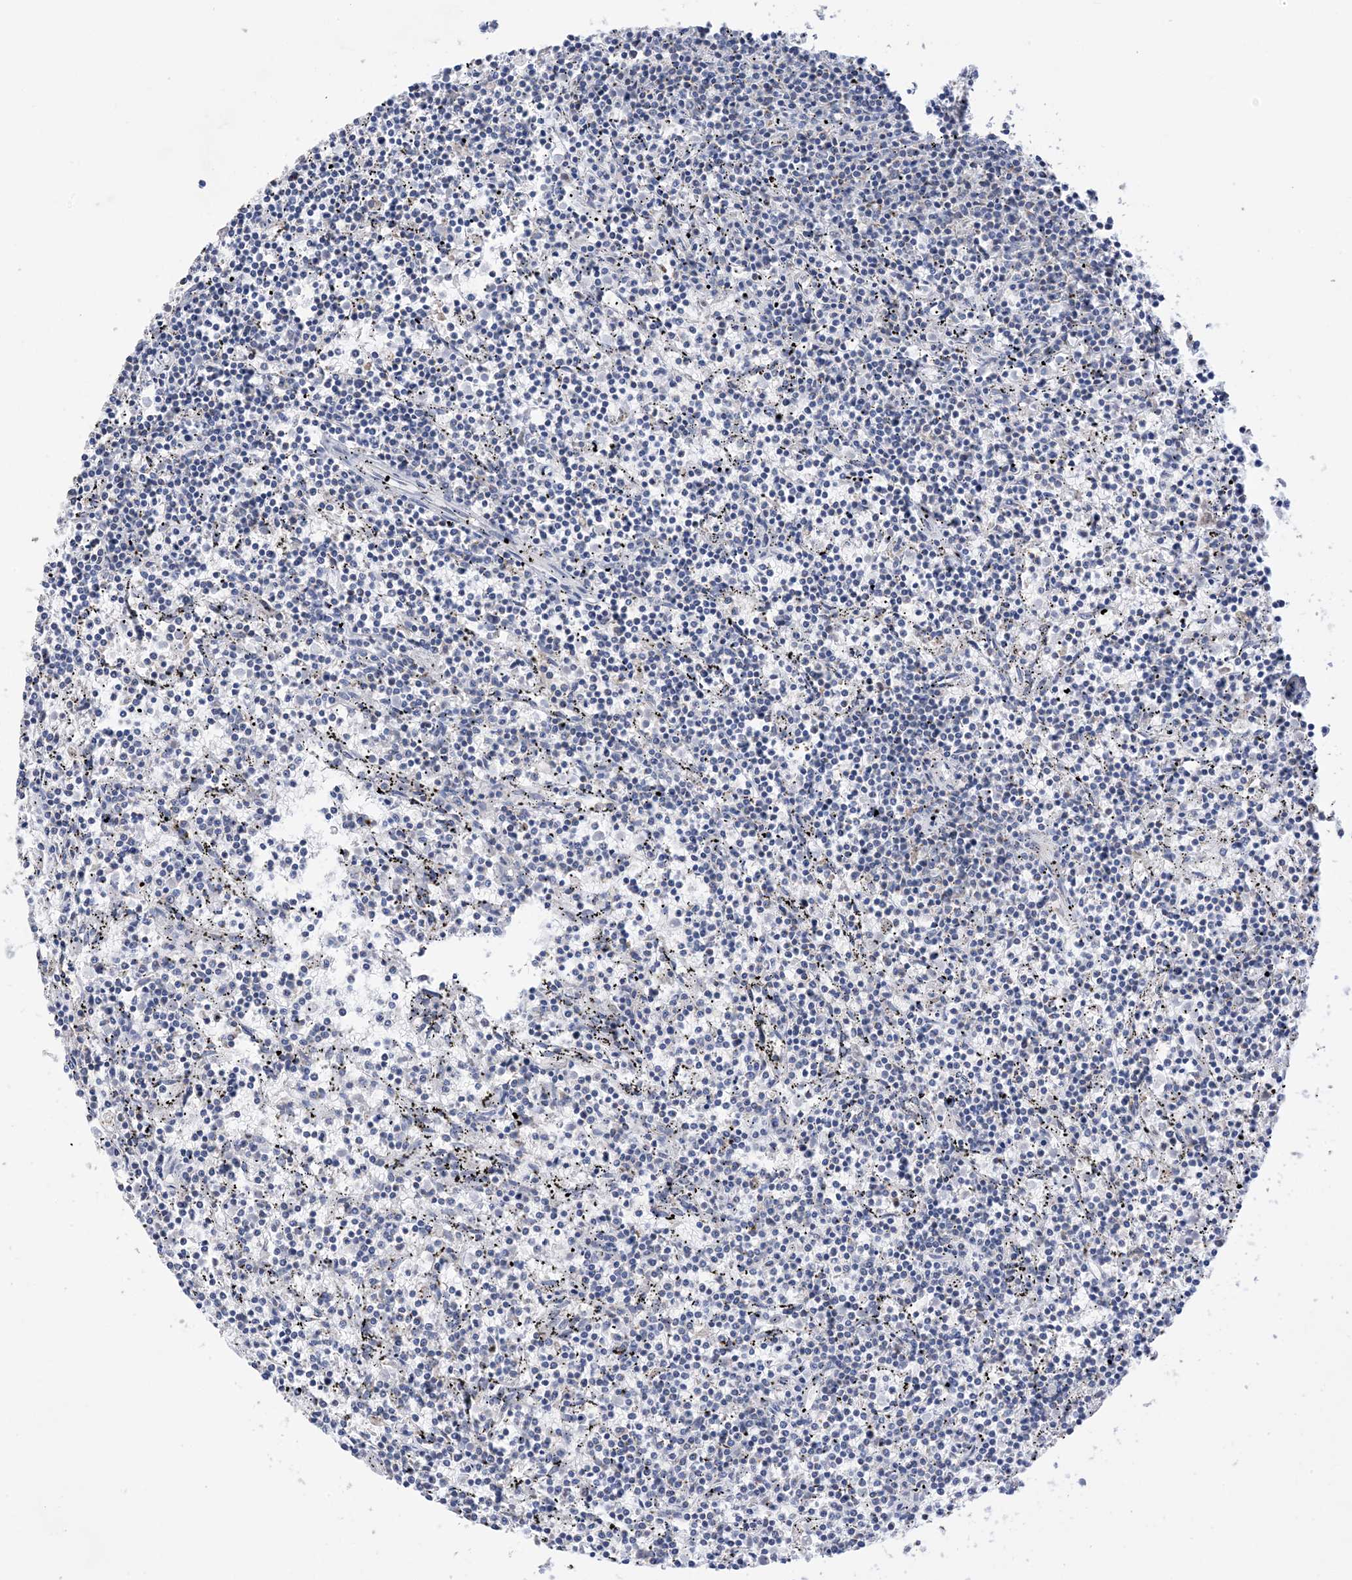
{"staining": {"intensity": "negative", "quantity": "none", "location": "none"}, "tissue": "lymphoma", "cell_type": "Tumor cells", "image_type": "cancer", "snomed": [{"axis": "morphology", "description": "Malignant lymphoma, non-Hodgkin's type, Low grade"}, {"axis": "topography", "description": "Spleen"}], "caption": "Low-grade malignant lymphoma, non-Hodgkin's type was stained to show a protein in brown. There is no significant staining in tumor cells.", "gene": "PLK4", "patient": {"sex": "female", "age": 50}}